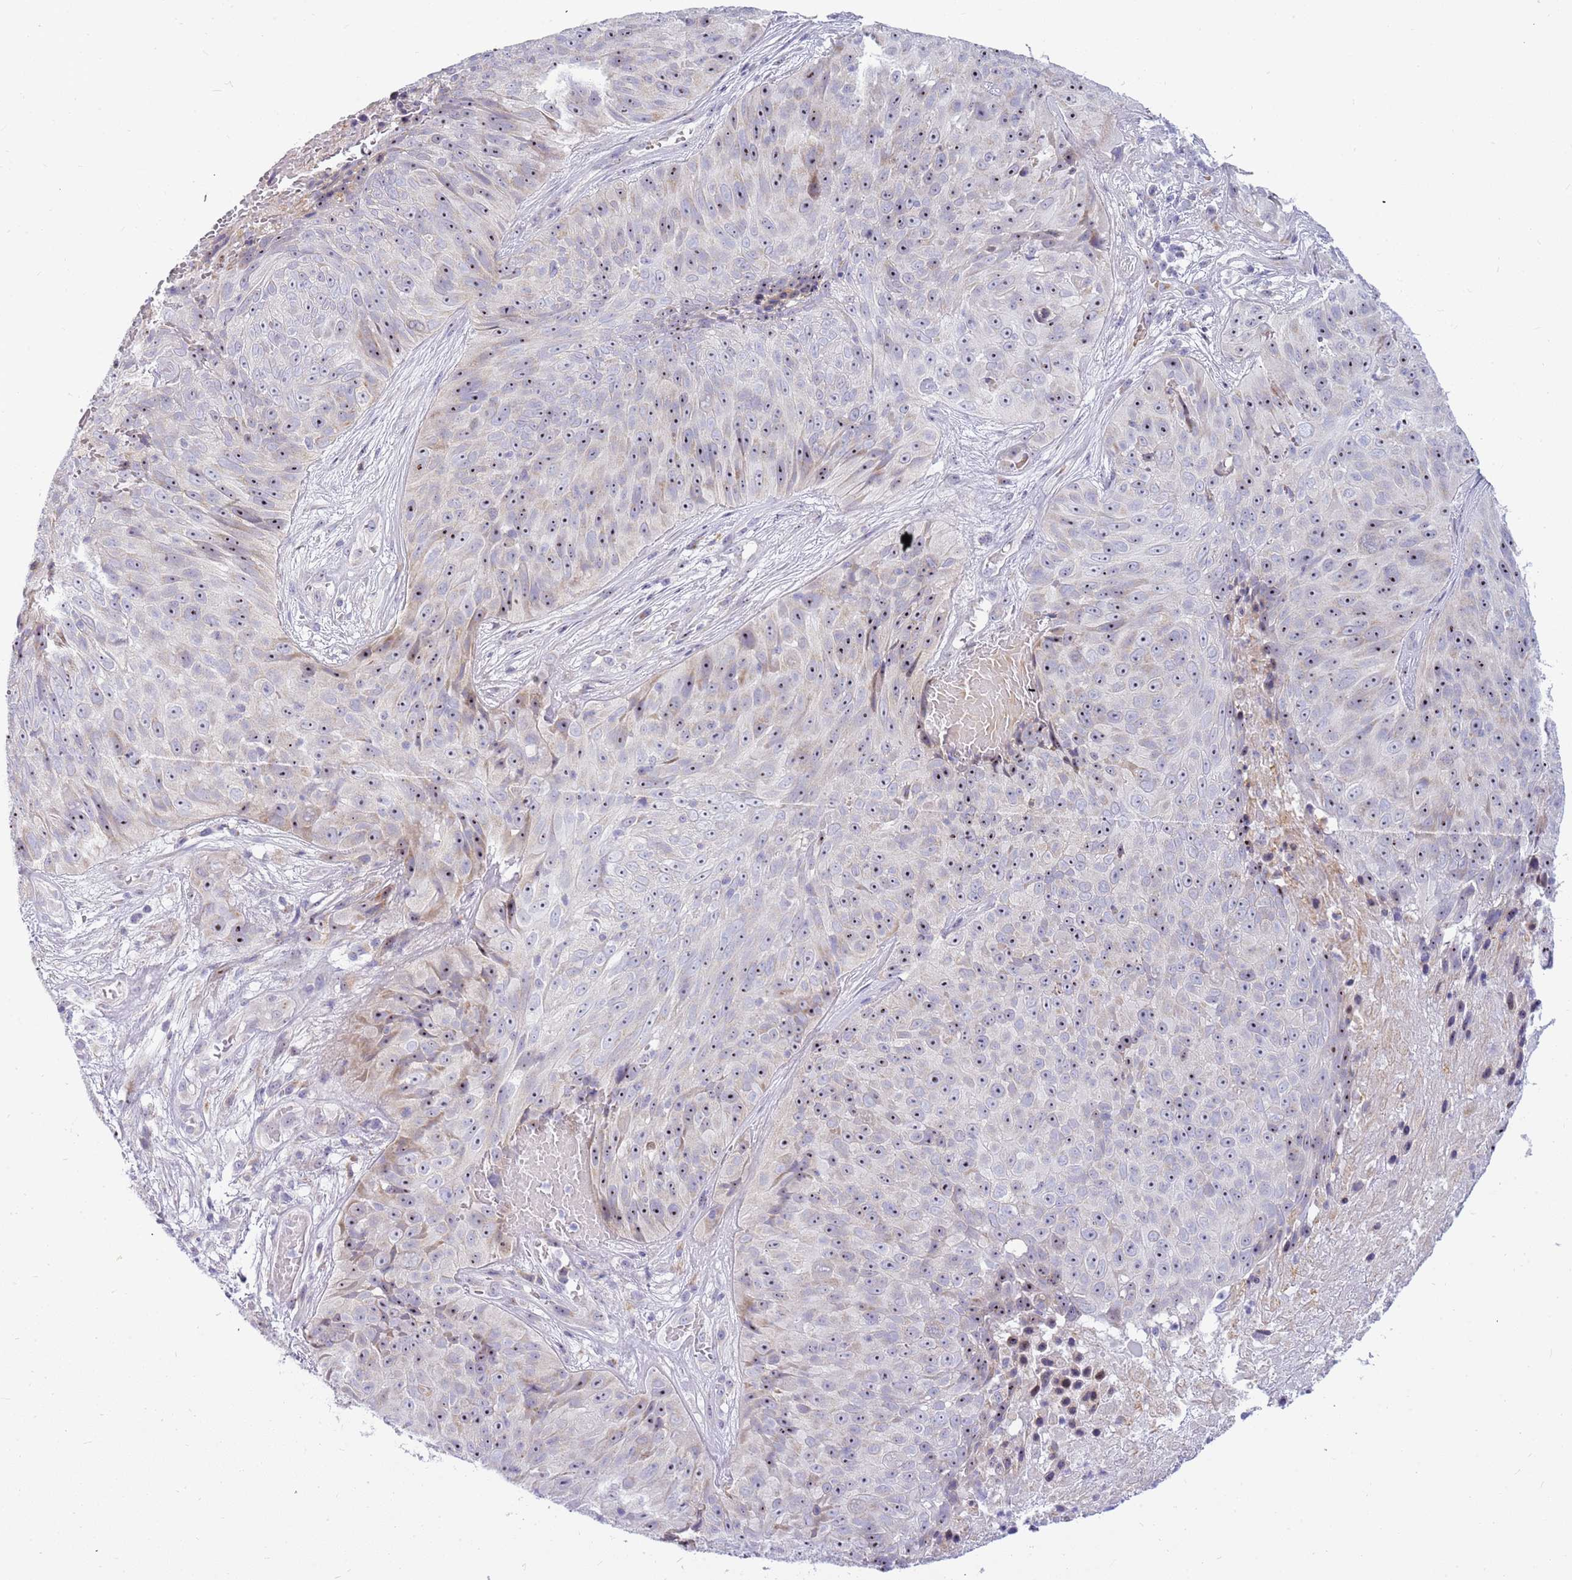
{"staining": {"intensity": "weak", "quantity": "25%-75%", "location": "nuclear"}, "tissue": "skin cancer", "cell_type": "Tumor cells", "image_type": "cancer", "snomed": [{"axis": "morphology", "description": "Squamous cell carcinoma, NOS"}, {"axis": "topography", "description": "Skin"}], "caption": "Human skin squamous cell carcinoma stained with a protein marker exhibits weak staining in tumor cells.", "gene": "DNAJA3", "patient": {"sex": "female", "age": 87}}